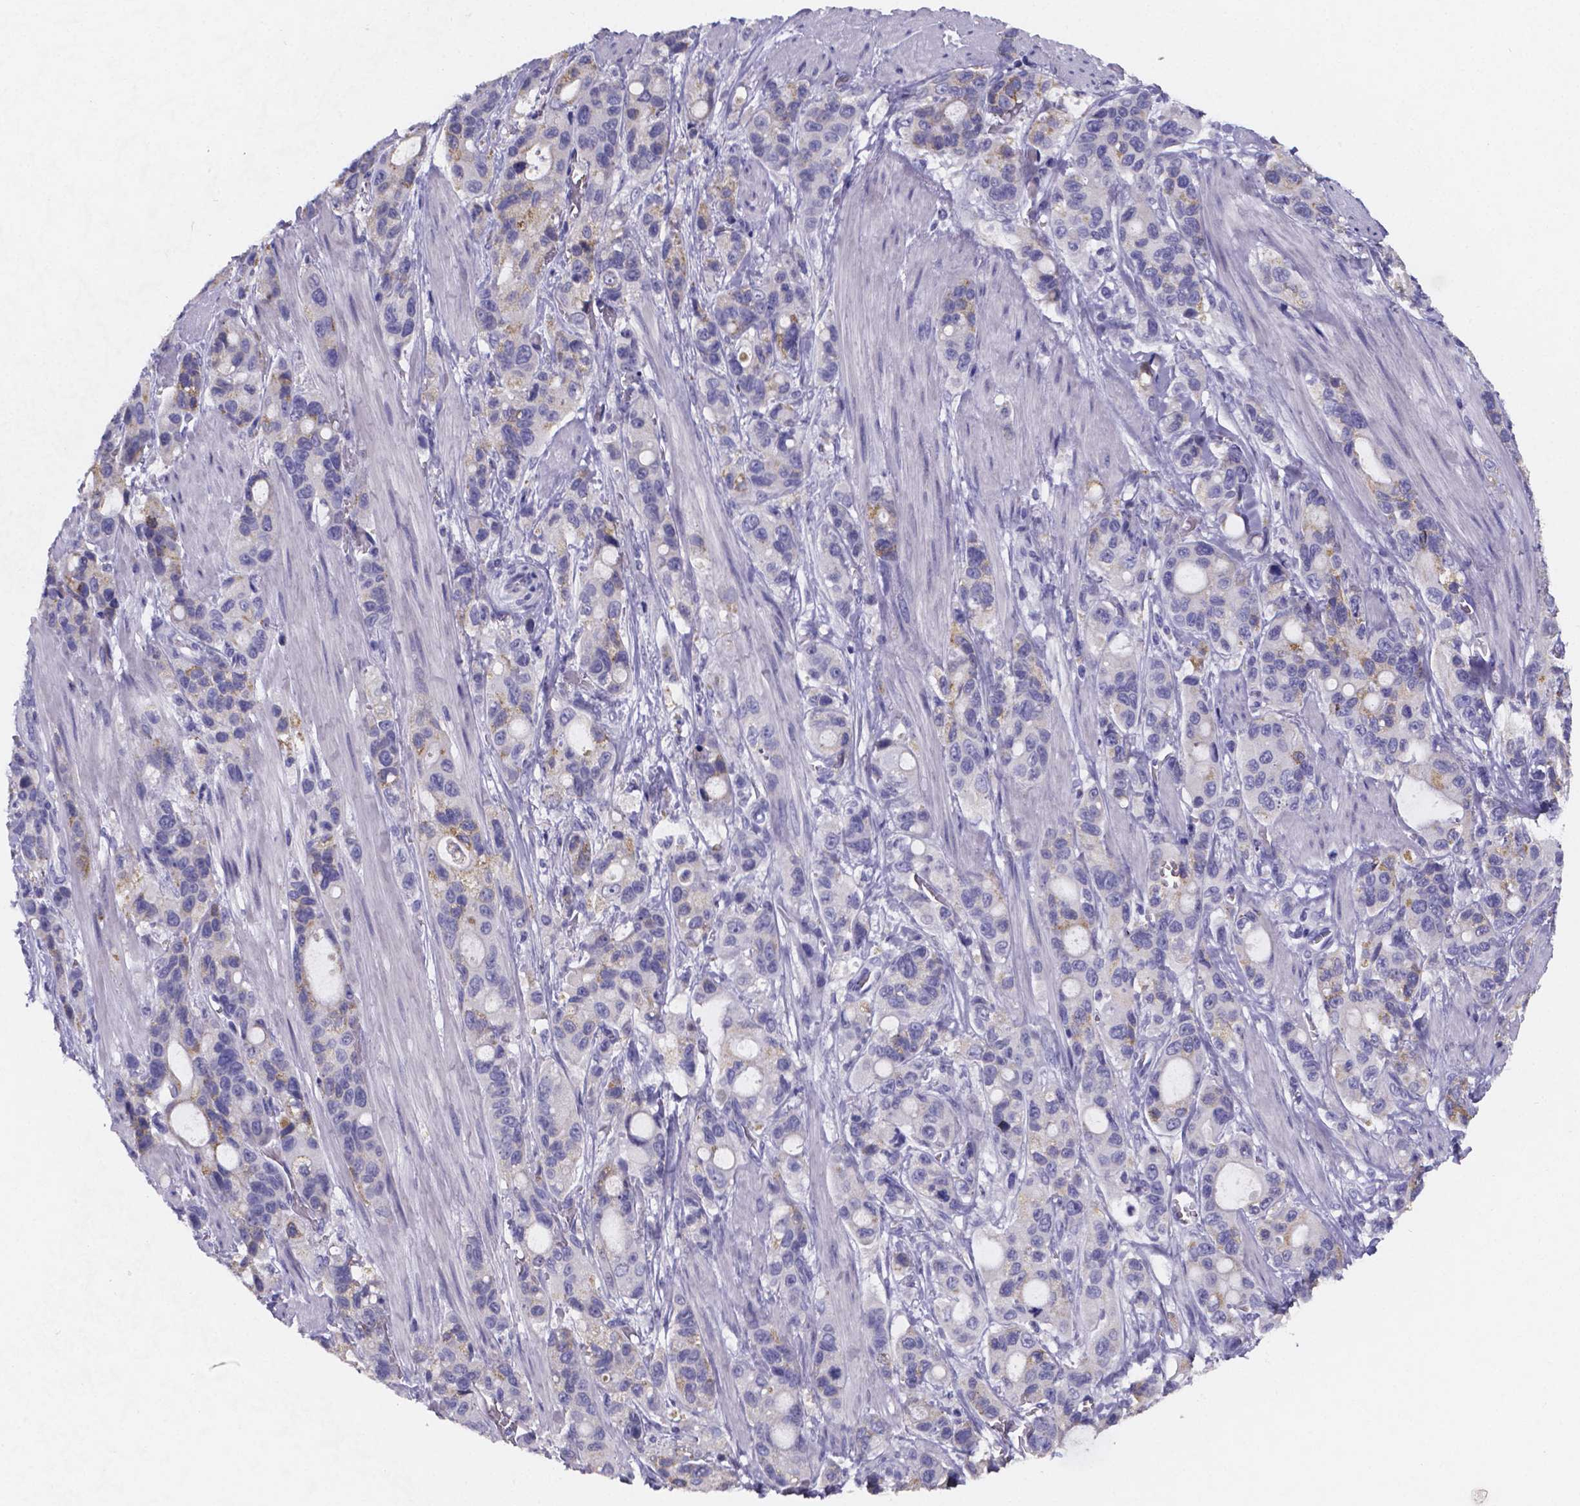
{"staining": {"intensity": "negative", "quantity": "none", "location": "none"}, "tissue": "stomach cancer", "cell_type": "Tumor cells", "image_type": "cancer", "snomed": [{"axis": "morphology", "description": "Adenocarcinoma, NOS"}, {"axis": "topography", "description": "Stomach"}], "caption": "Tumor cells are negative for brown protein staining in stomach adenocarcinoma. (Brightfield microscopy of DAB immunohistochemistry (IHC) at high magnification).", "gene": "PAH", "patient": {"sex": "male", "age": 63}}